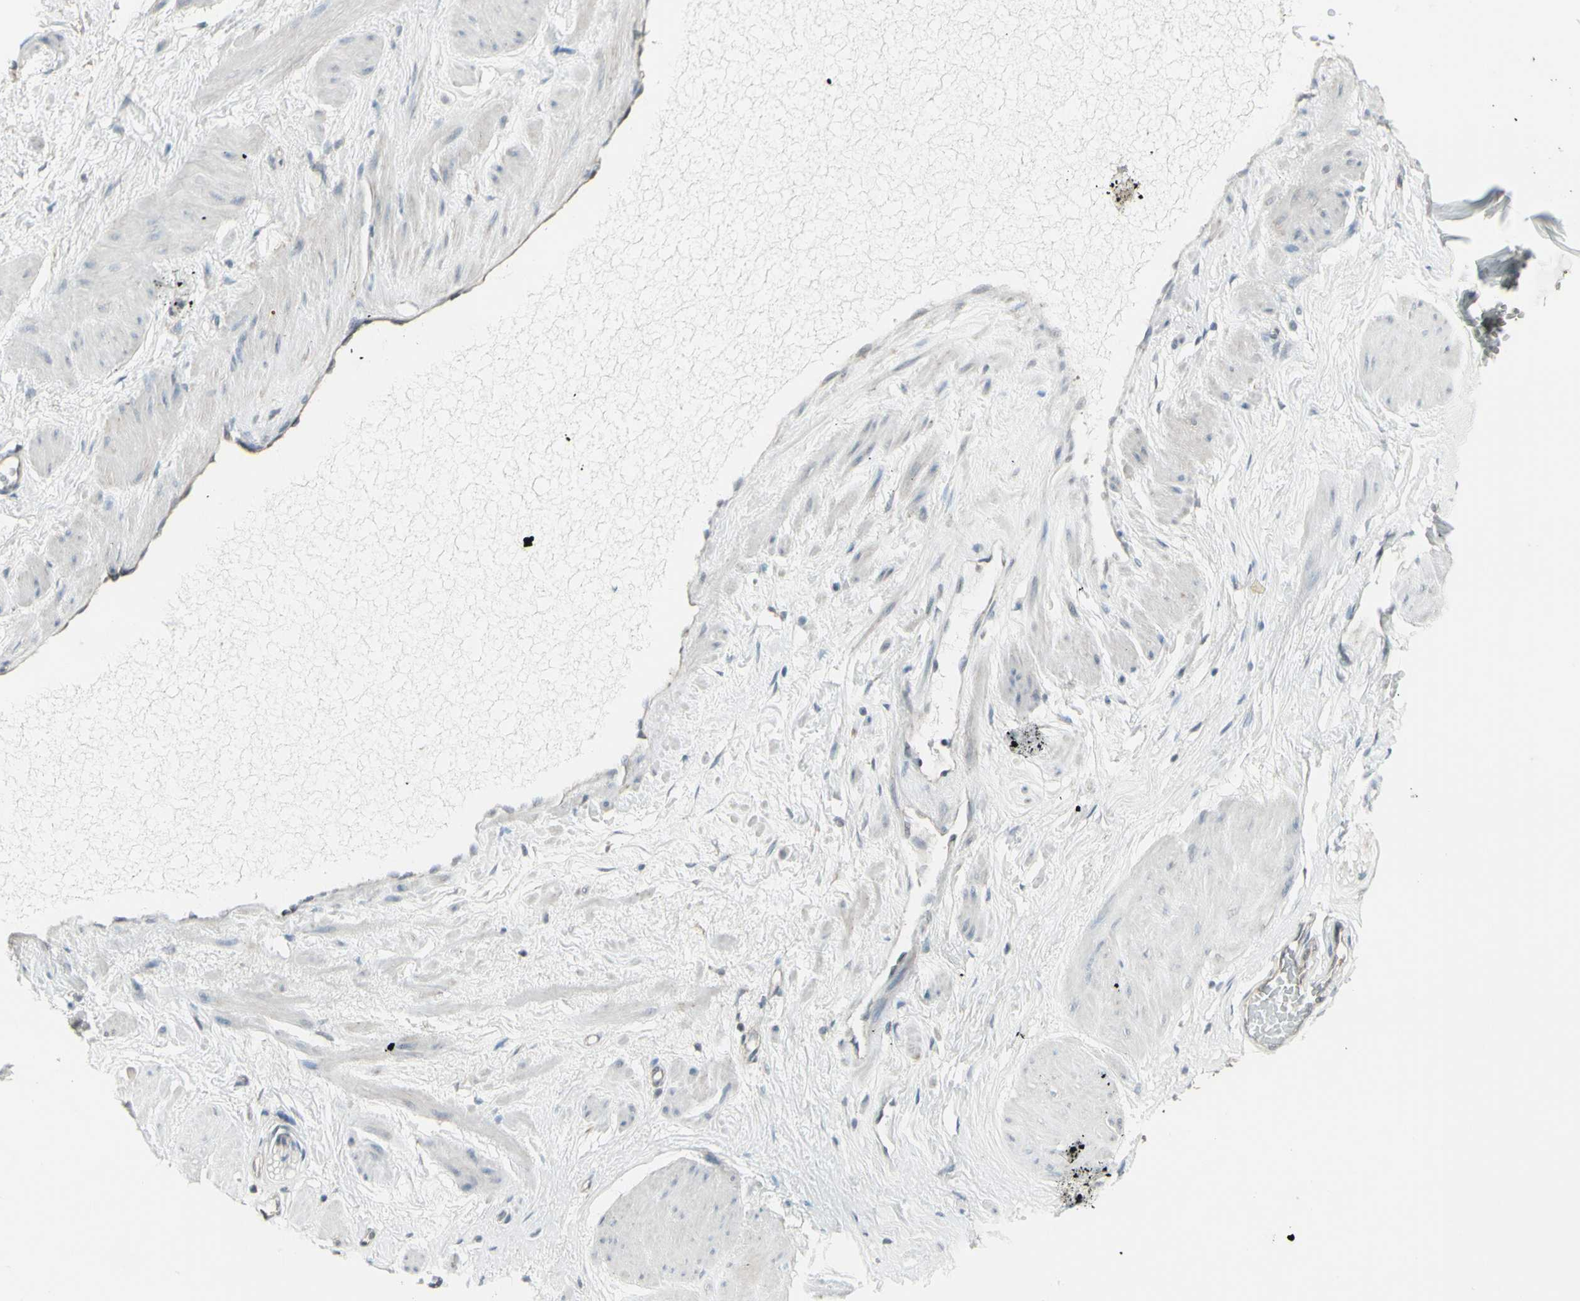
{"staining": {"intensity": "weak", "quantity": ">75%", "location": "cytoplasmic/membranous"}, "tissue": "adipose tissue", "cell_type": "Adipocytes", "image_type": "normal", "snomed": [{"axis": "morphology", "description": "Normal tissue, NOS"}, {"axis": "topography", "description": "Soft tissue"}, {"axis": "topography", "description": "Vascular tissue"}], "caption": "An immunohistochemistry (IHC) histopathology image of unremarkable tissue is shown. Protein staining in brown shows weak cytoplasmic/membranous positivity in adipose tissue within adipocytes.", "gene": "ENSG00000285526", "patient": {"sex": "female", "age": 35}}